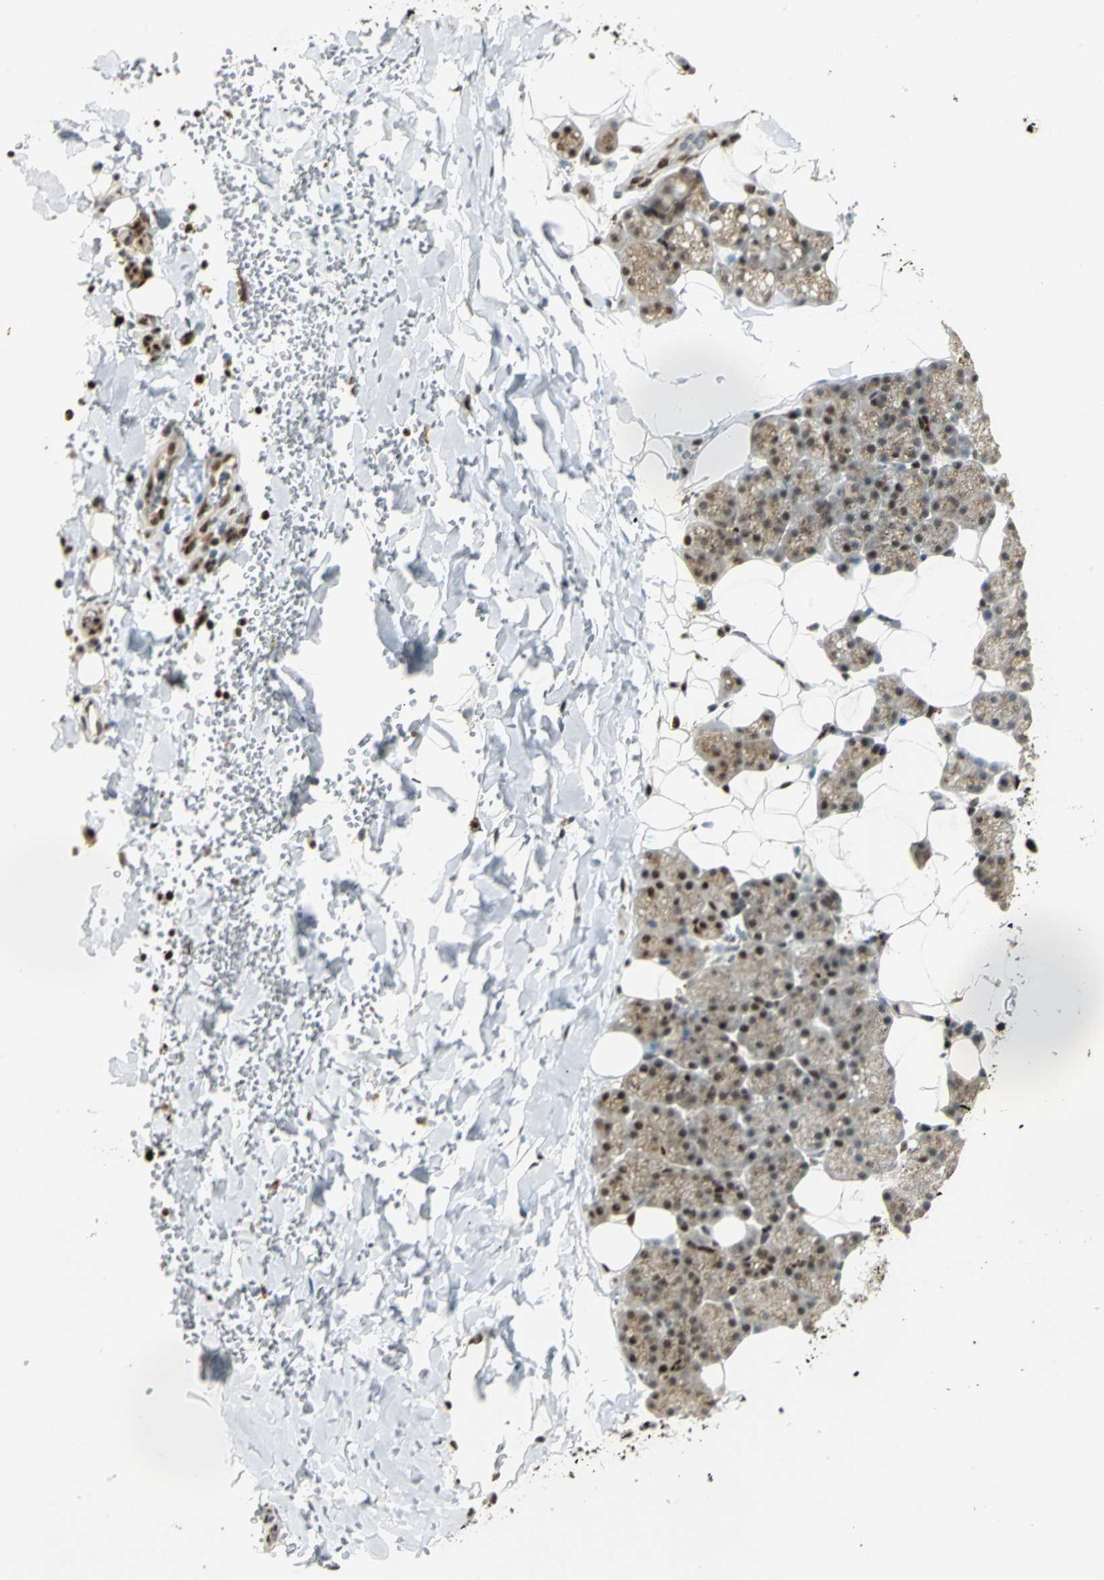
{"staining": {"intensity": "weak", "quantity": "25%-75%", "location": "cytoplasmic/membranous,nuclear"}, "tissue": "salivary gland", "cell_type": "Glandular cells", "image_type": "normal", "snomed": [{"axis": "morphology", "description": "Normal tissue, NOS"}, {"axis": "topography", "description": "Lymph node"}, {"axis": "topography", "description": "Salivary gland"}], "caption": "Protein staining of benign salivary gland reveals weak cytoplasmic/membranous,nuclear positivity in about 25%-75% of glandular cells. The staining is performed using DAB (3,3'-diaminobenzidine) brown chromogen to label protein expression. The nuclei are counter-stained blue using hematoxylin.", "gene": "DDX5", "patient": {"sex": "male", "age": 8}}